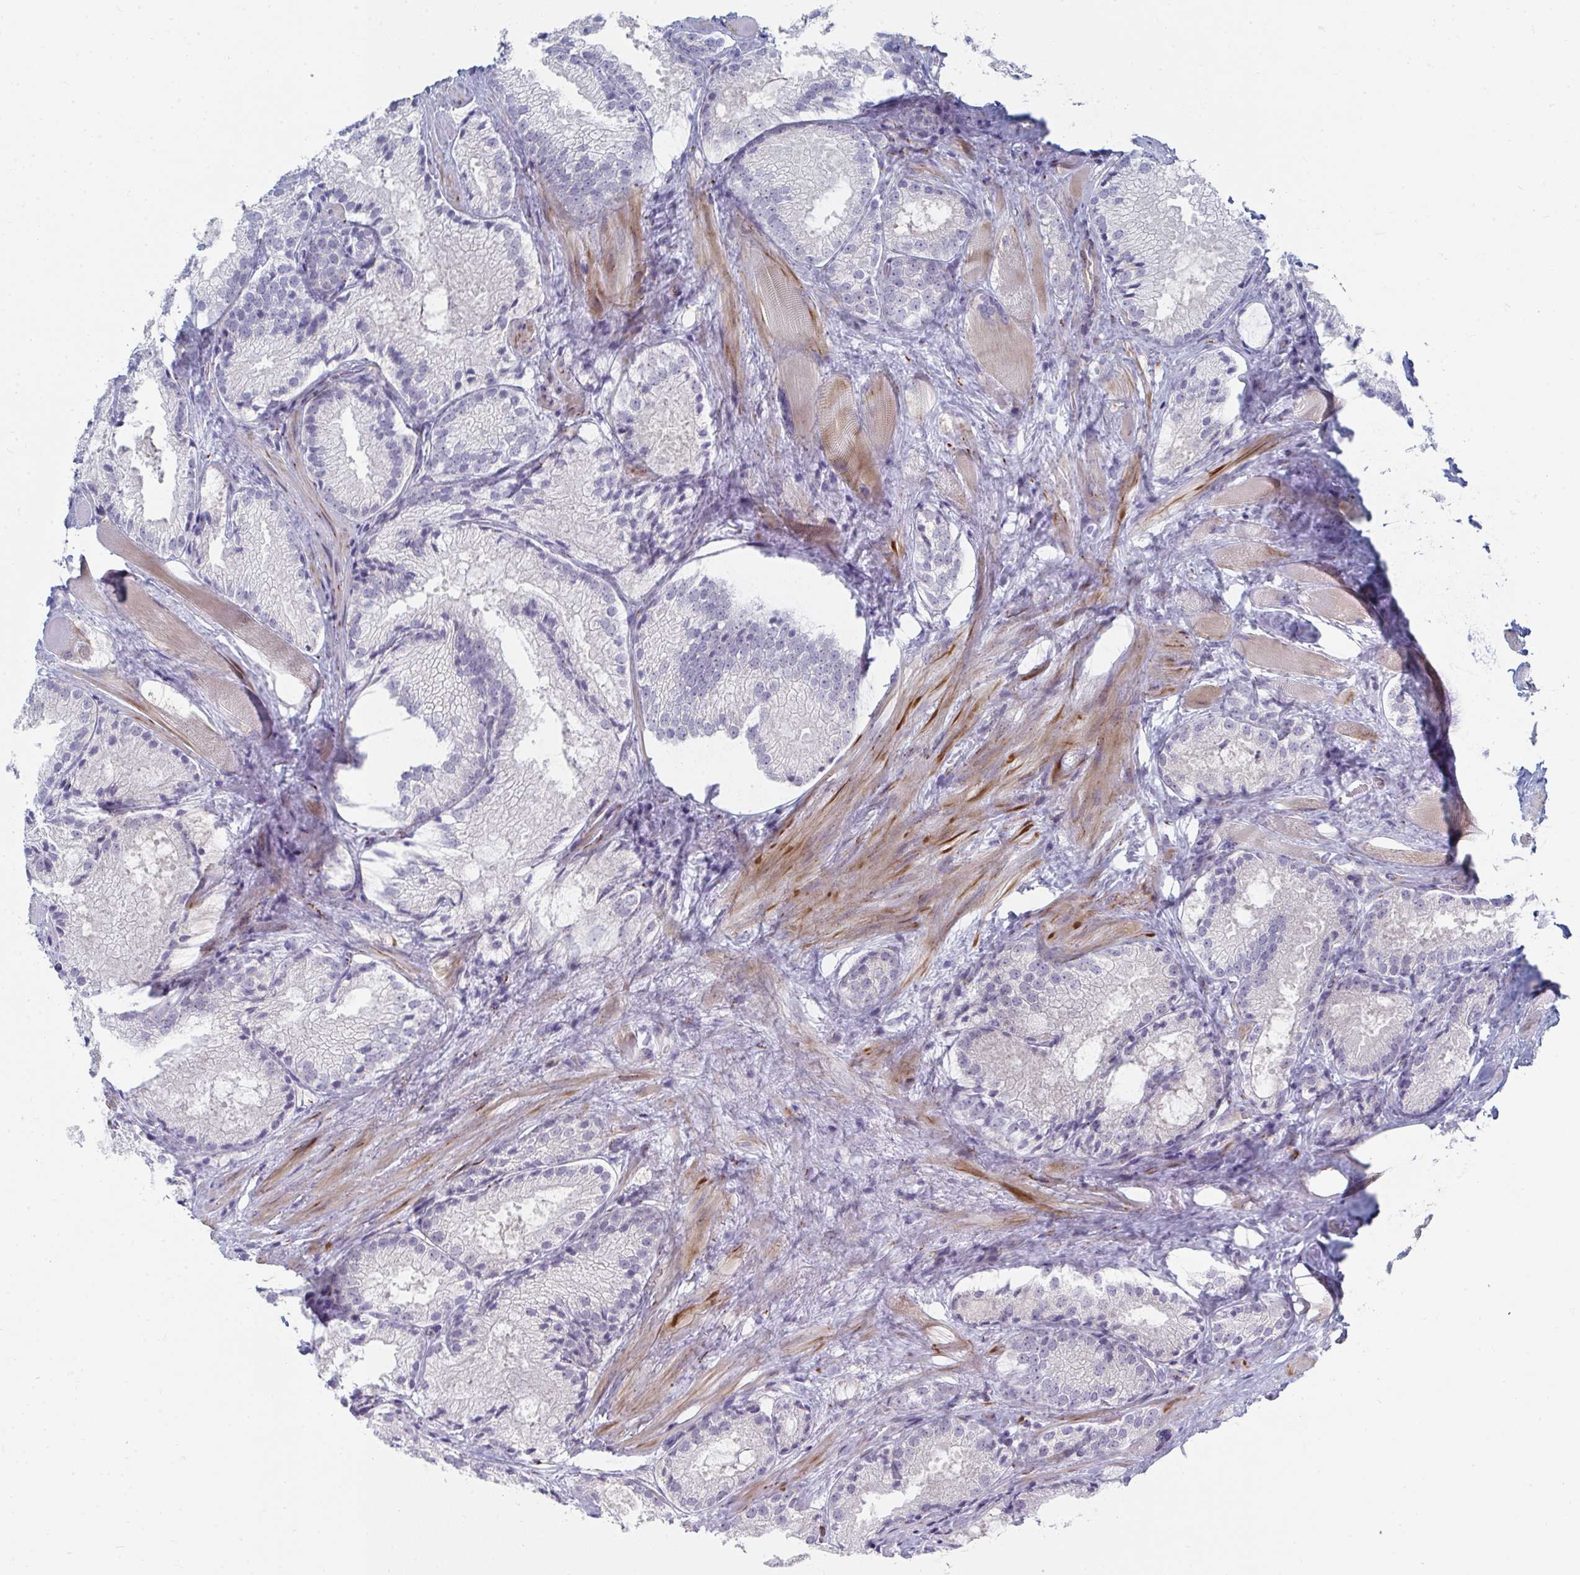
{"staining": {"intensity": "negative", "quantity": "none", "location": "none"}, "tissue": "prostate cancer", "cell_type": "Tumor cells", "image_type": "cancer", "snomed": [{"axis": "morphology", "description": "Adenocarcinoma, High grade"}, {"axis": "topography", "description": "Prostate"}], "caption": "This is an IHC micrograph of human prostate cancer. There is no staining in tumor cells.", "gene": "PSMG1", "patient": {"sex": "male", "age": 68}}